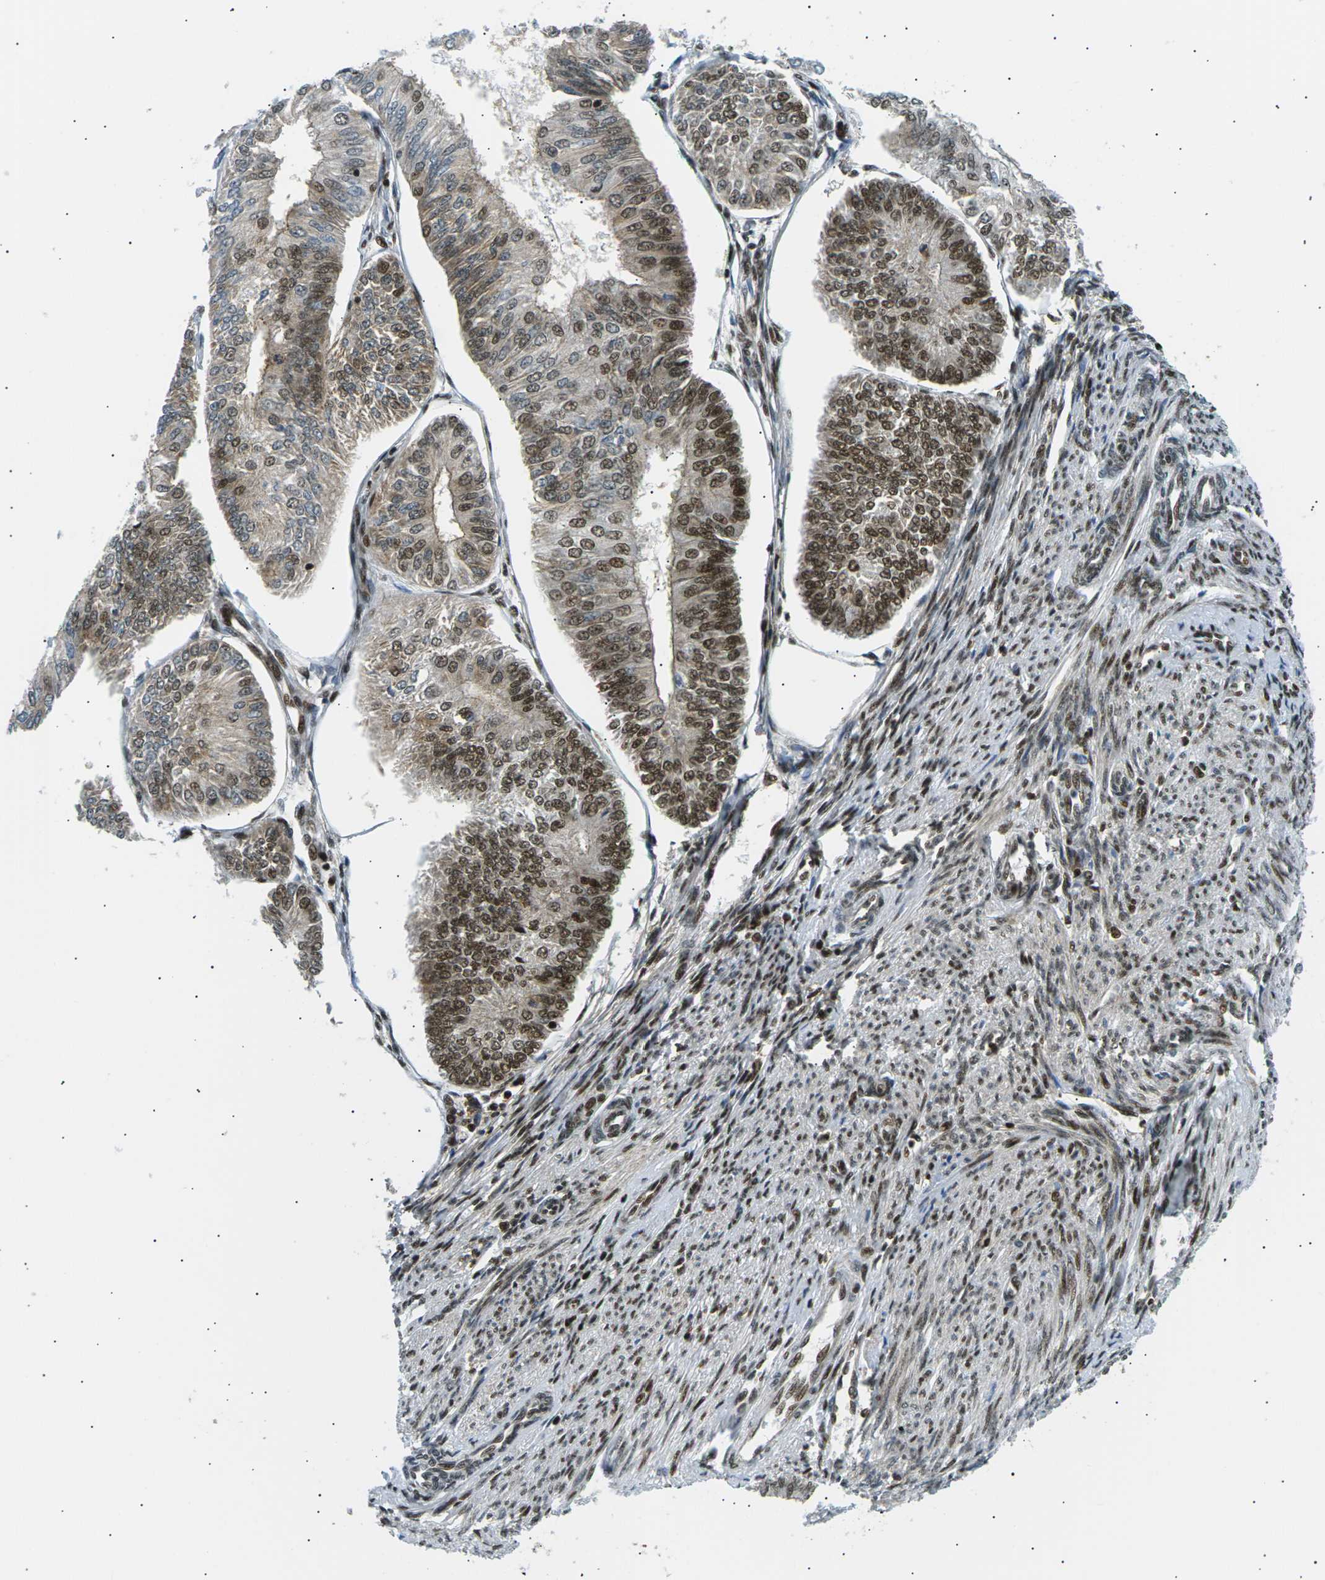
{"staining": {"intensity": "strong", "quantity": ">75%", "location": "cytoplasmic/membranous,nuclear"}, "tissue": "endometrial cancer", "cell_type": "Tumor cells", "image_type": "cancer", "snomed": [{"axis": "morphology", "description": "Adenocarcinoma, NOS"}, {"axis": "topography", "description": "Endometrium"}], "caption": "IHC histopathology image of neoplastic tissue: human endometrial cancer stained using immunohistochemistry (IHC) displays high levels of strong protein expression localized specifically in the cytoplasmic/membranous and nuclear of tumor cells, appearing as a cytoplasmic/membranous and nuclear brown color.", "gene": "RPA2", "patient": {"sex": "female", "age": 58}}